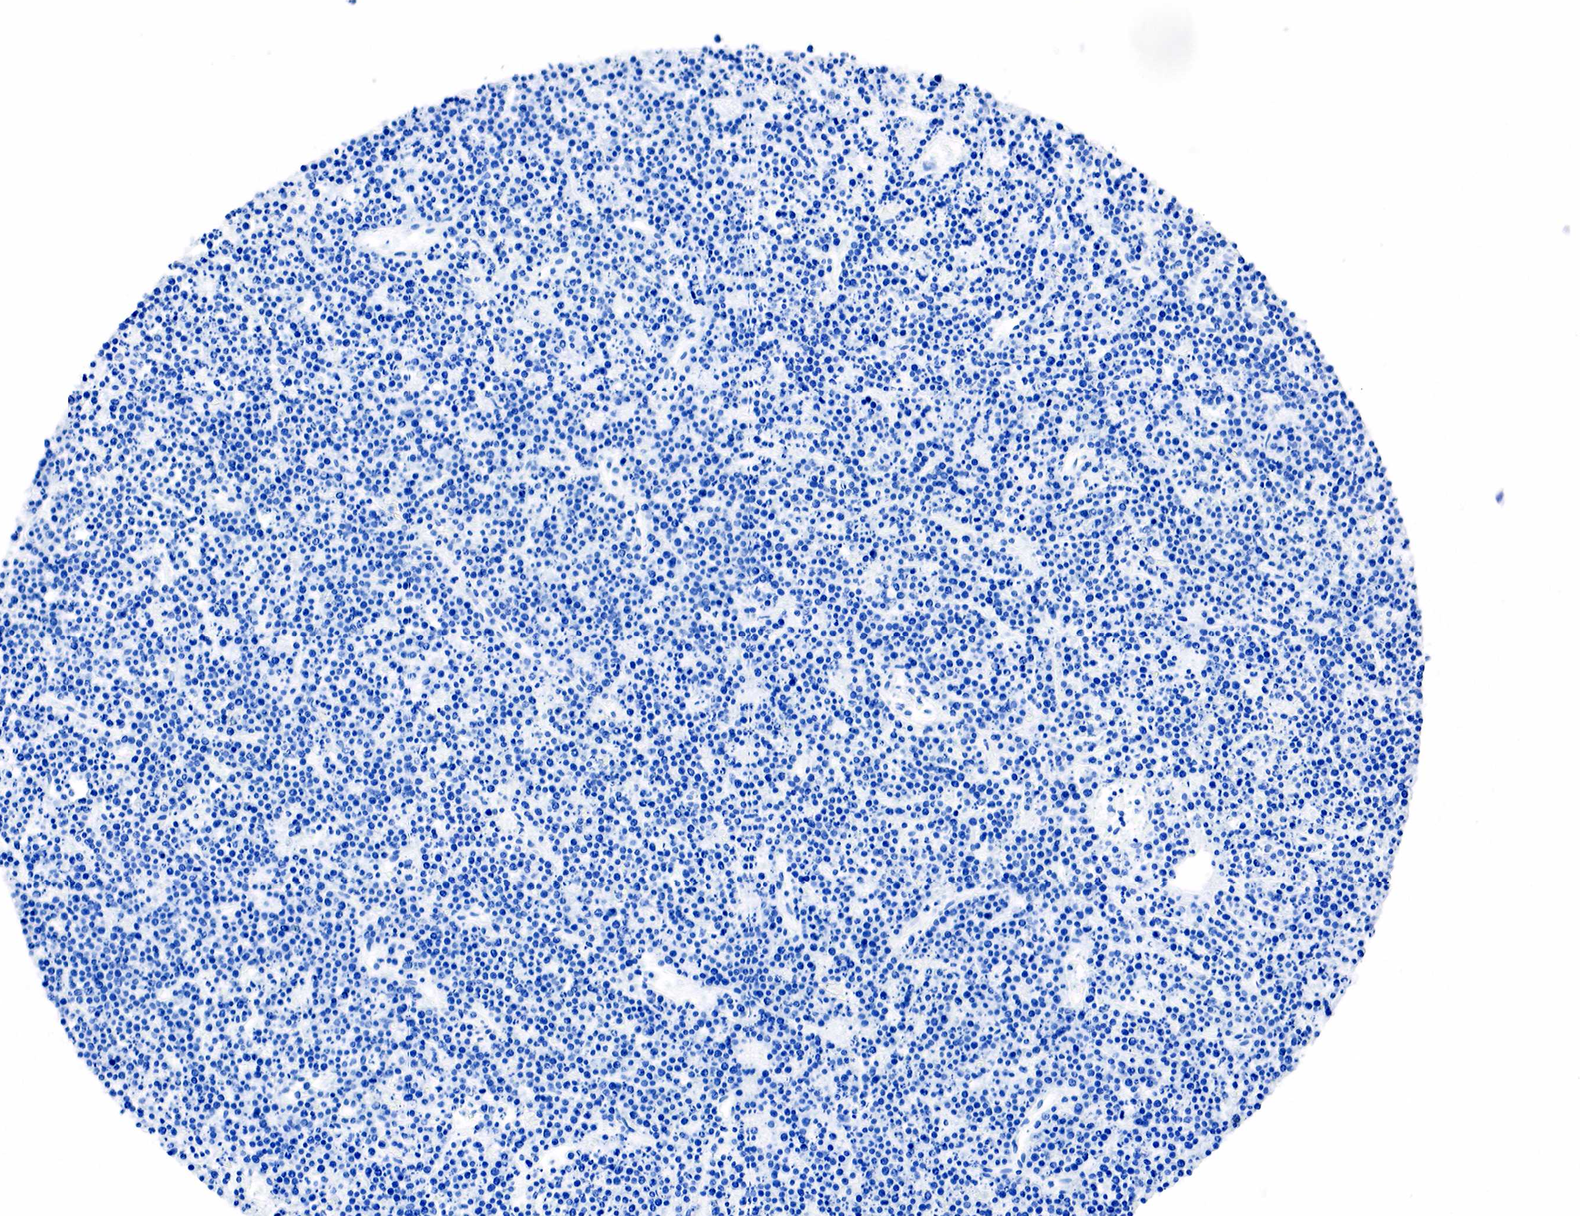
{"staining": {"intensity": "negative", "quantity": "none", "location": "none"}, "tissue": "lymphoma", "cell_type": "Tumor cells", "image_type": "cancer", "snomed": [{"axis": "morphology", "description": "Malignant lymphoma, non-Hodgkin's type, High grade"}, {"axis": "topography", "description": "Ovary"}], "caption": "Tumor cells are negative for brown protein staining in lymphoma.", "gene": "PTH", "patient": {"sex": "female", "age": 56}}